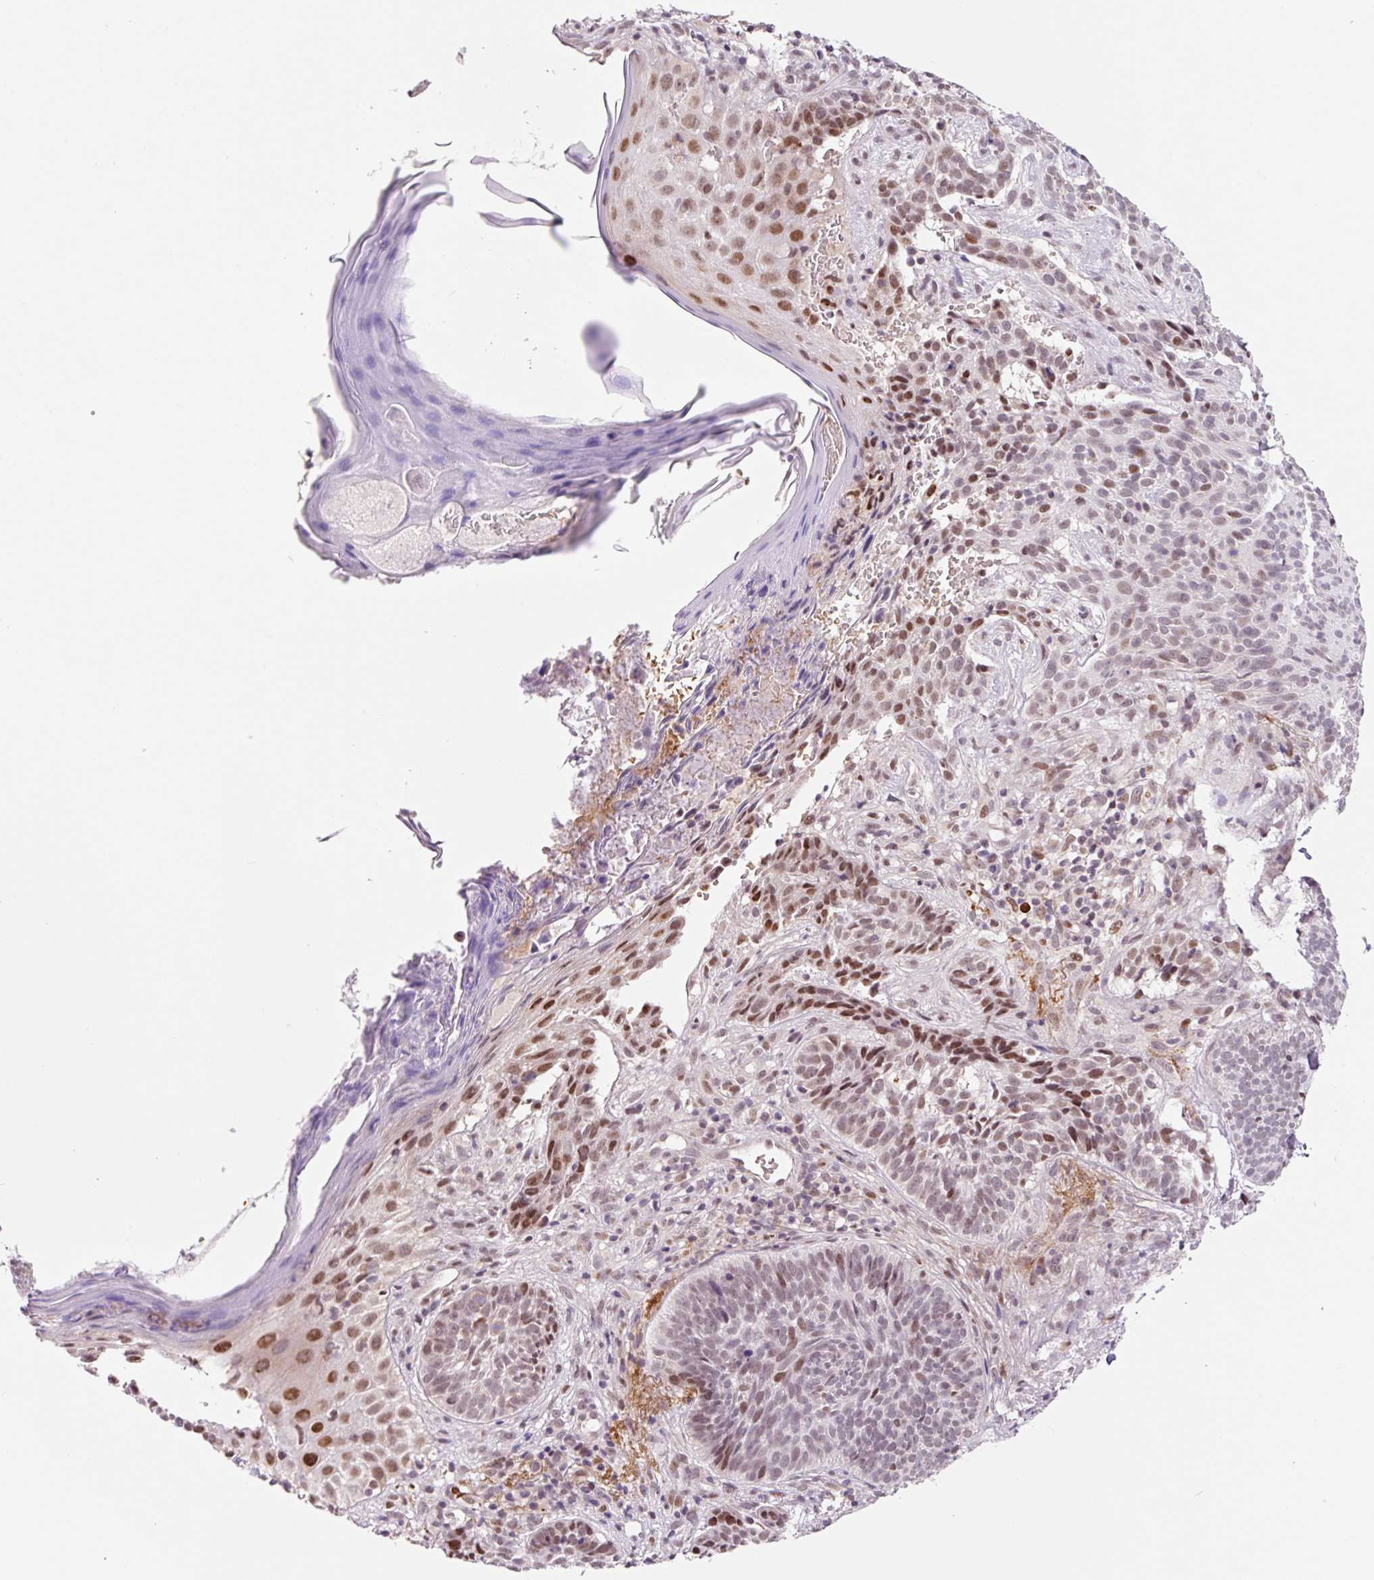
{"staining": {"intensity": "moderate", "quantity": "<25%", "location": "nuclear"}, "tissue": "skin cancer", "cell_type": "Tumor cells", "image_type": "cancer", "snomed": [{"axis": "morphology", "description": "Basal cell carcinoma"}, {"axis": "topography", "description": "Skin"}], "caption": "A micrograph of basal cell carcinoma (skin) stained for a protein reveals moderate nuclear brown staining in tumor cells.", "gene": "CCNL2", "patient": {"sex": "male", "age": 70}}